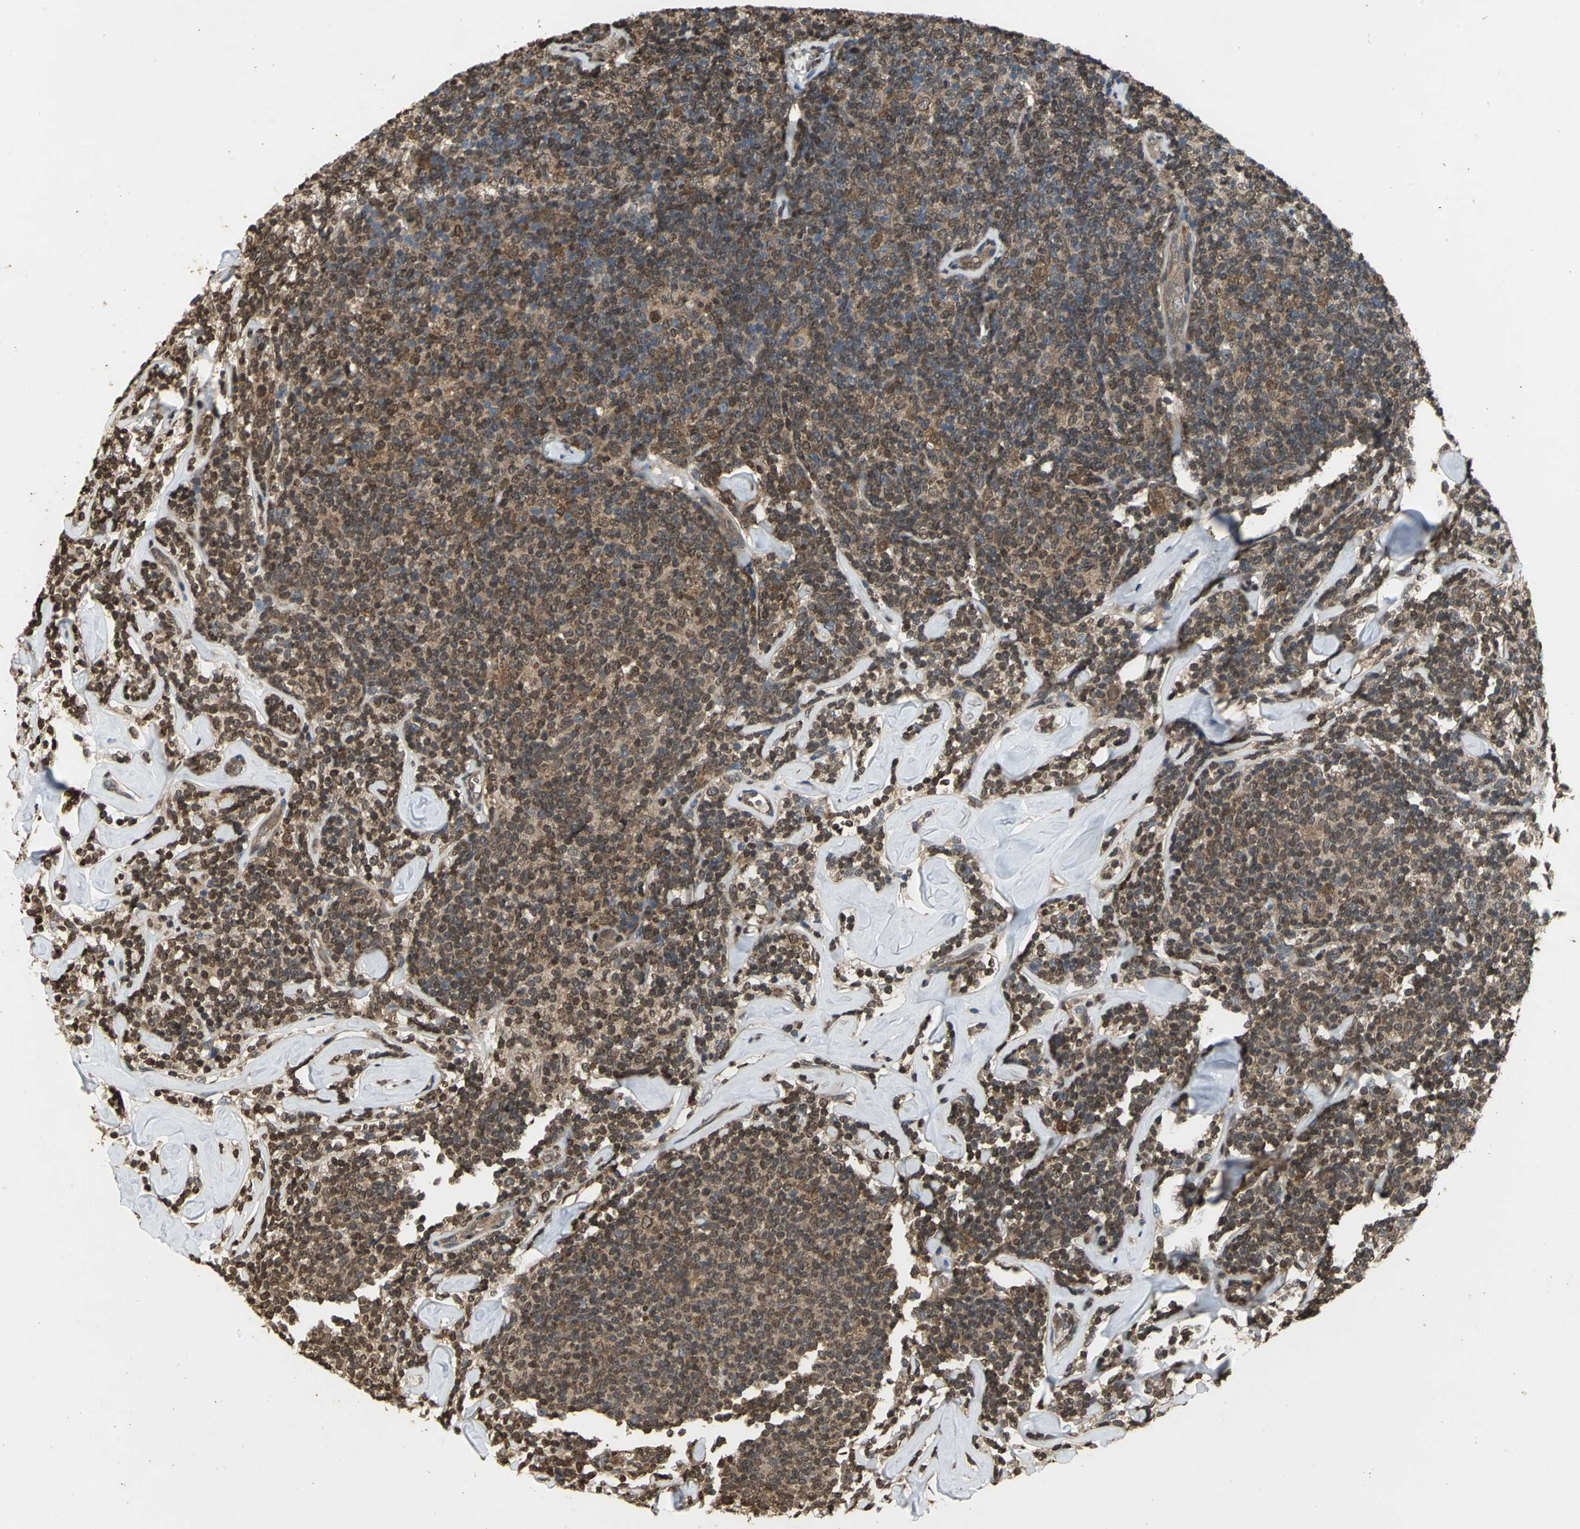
{"staining": {"intensity": "strong", "quantity": ">75%", "location": "cytoplasmic/membranous,nuclear"}, "tissue": "lymphoma", "cell_type": "Tumor cells", "image_type": "cancer", "snomed": [{"axis": "morphology", "description": "Malignant lymphoma, non-Hodgkin's type, Low grade"}, {"axis": "topography", "description": "Lymph node"}], "caption": "Immunohistochemistry (IHC) micrograph of human malignant lymphoma, non-Hodgkin's type (low-grade) stained for a protein (brown), which demonstrates high levels of strong cytoplasmic/membranous and nuclear positivity in approximately >75% of tumor cells.", "gene": "AHR", "patient": {"sex": "female", "age": 56}}